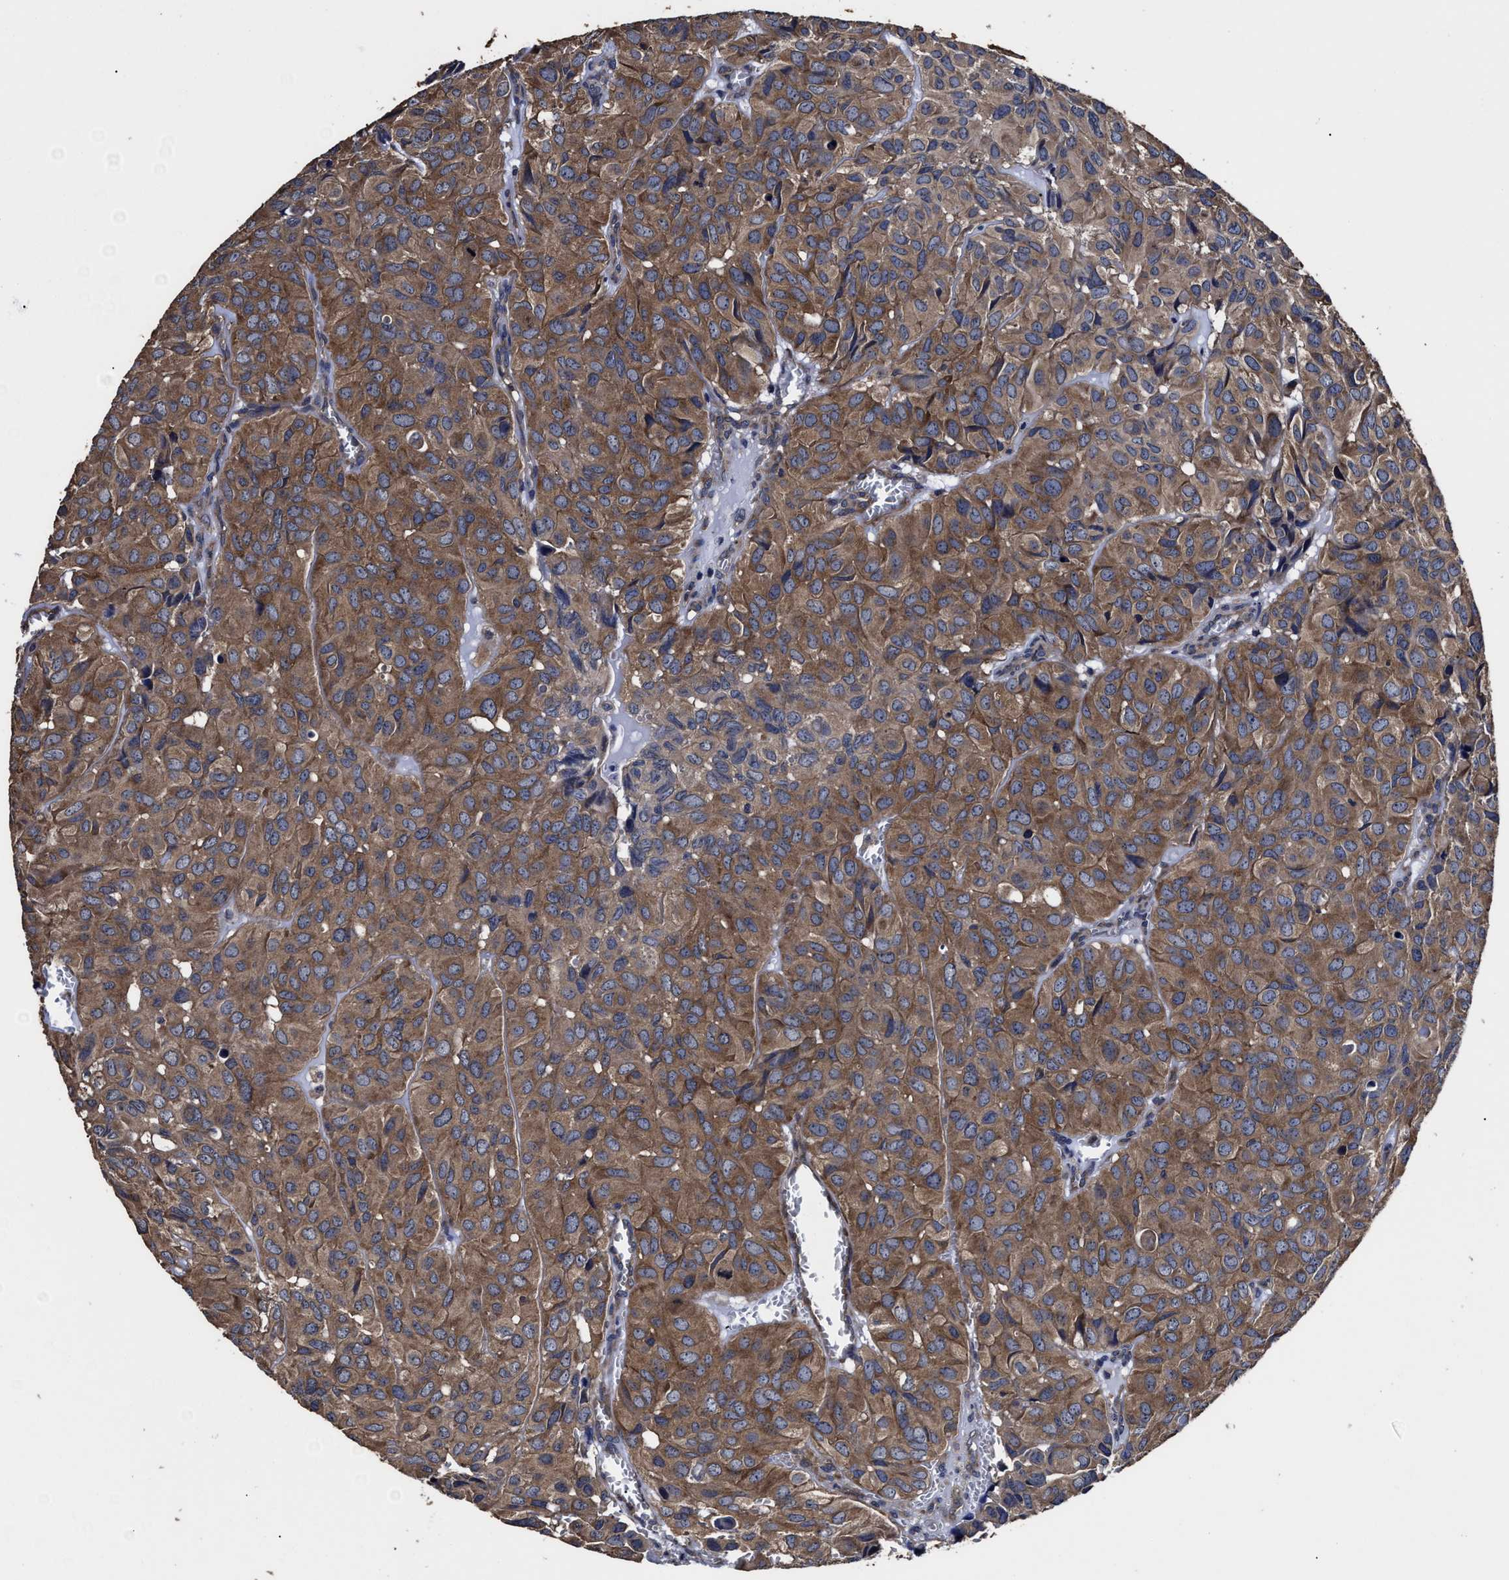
{"staining": {"intensity": "moderate", "quantity": ">75%", "location": "cytoplasmic/membranous"}, "tissue": "head and neck cancer", "cell_type": "Tumor cells", "image_type": "cancer", "snomed": [{"axis": "morphology", "description": "Adenocarcinoma, NOS"}, {"axis": "topography", "description": "Salivary gland, NOS"}, {"axis": "topography", "description": "Head-Neck"}], "caption": "Brown immunohistochemical staining in human head and neck cancer (adenocarcinoma) shows moderate cytoplasmic/membranous expression in approximately >75% of tumor cells.", "gene": "AVEN", "patient": {"sex": "female", "age": 76}}